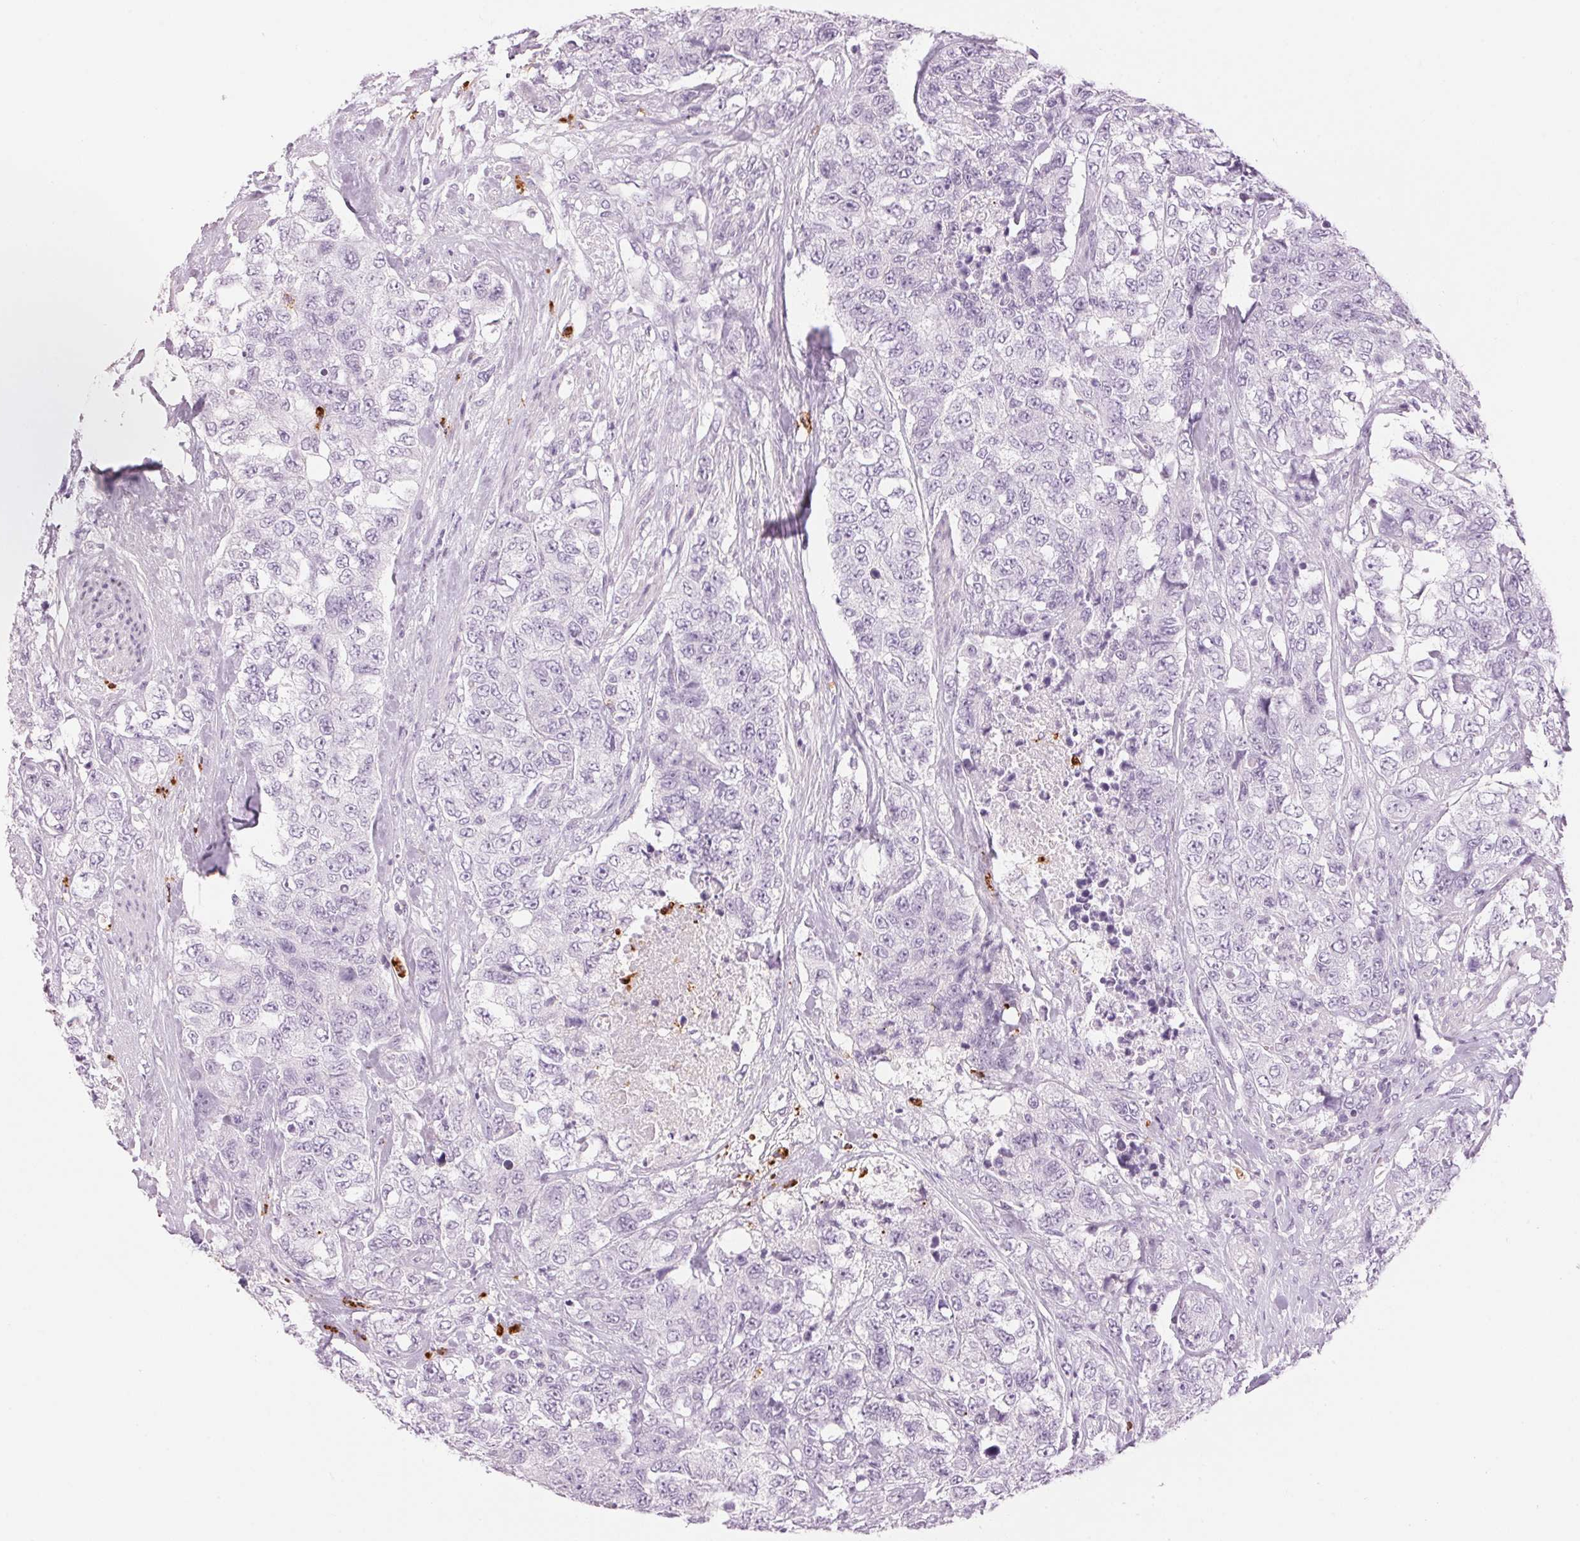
{"staining": {"intensity": "negative", "quantity": "none", "location": "none"}, "tissue": "urothelial cancer", "cell_type": "Tumor cells", "image_type": "cancer", "snomed": [{"axis": "morphology", "description": "Urothelial carcinoma, High grade"}, {"axis": "topography", "description": "Urinary bladder"}], "caption": "A photomicrograph of urothelial cancer stained for a protein shows no brown staining in tumor cells.", "gene": "KLK7", "patient": {"sex": "female", "age": 78}}